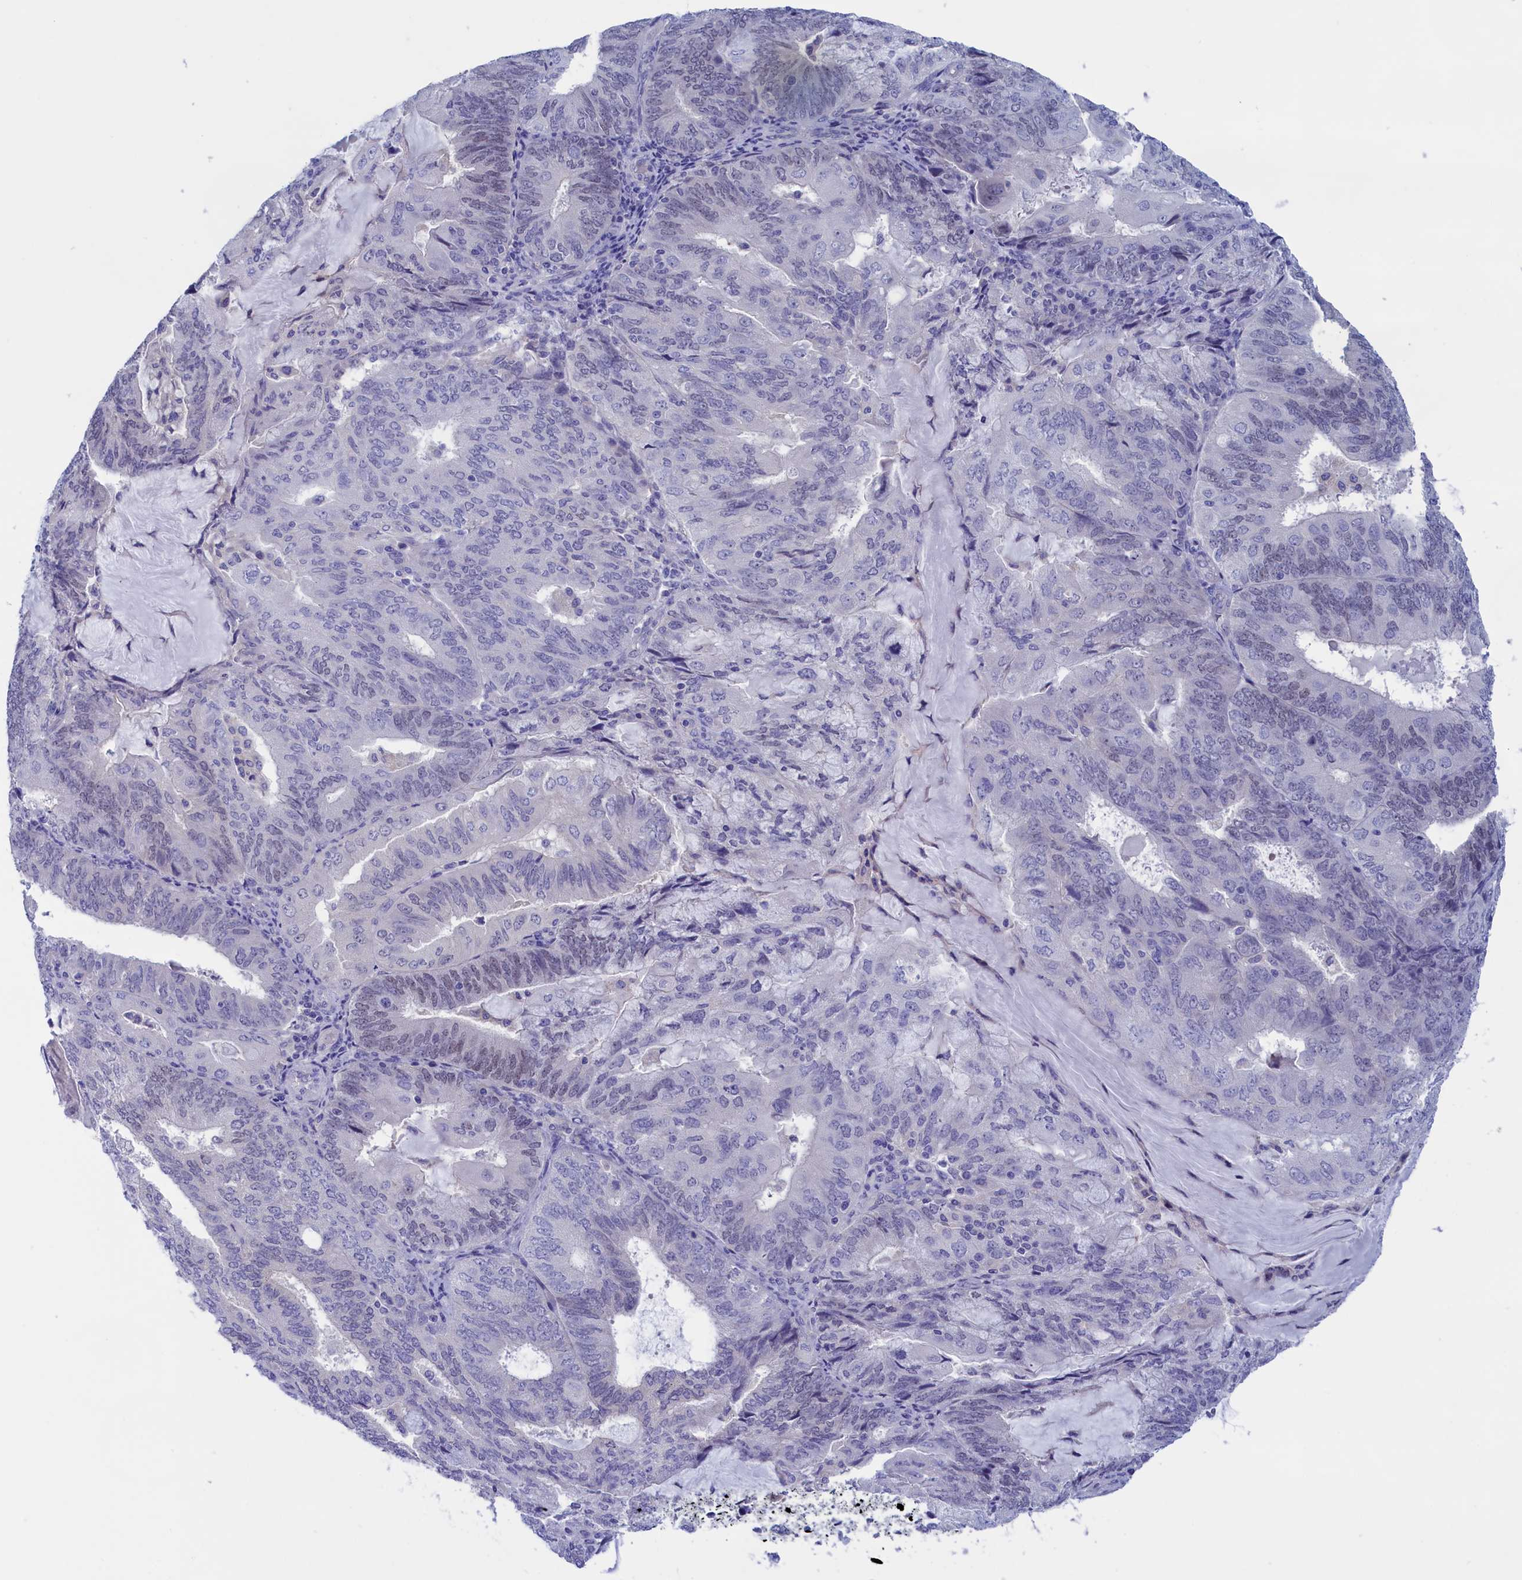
{"staining": {"intensity": "negative", "quantity": "none", "location": "none"}, "tissue": "endometrial cancer", "cell_type": "Tumor cells", "image_type": "cancer", "snomed": [{"axis": "morphology", "description": "Adenocarcinoma, NOS"}, {"axis": "topography", "description": "Endometrium"}], "caption": "DAB (3,3'-diaminobenzidine) immunohistochemical staining of human endometrial cancer (adenocarcinoma) demonstrates no significant expression in tumor cells.", "gene": "VPS35L", "patient": {"sex": "female", "age": 81}}